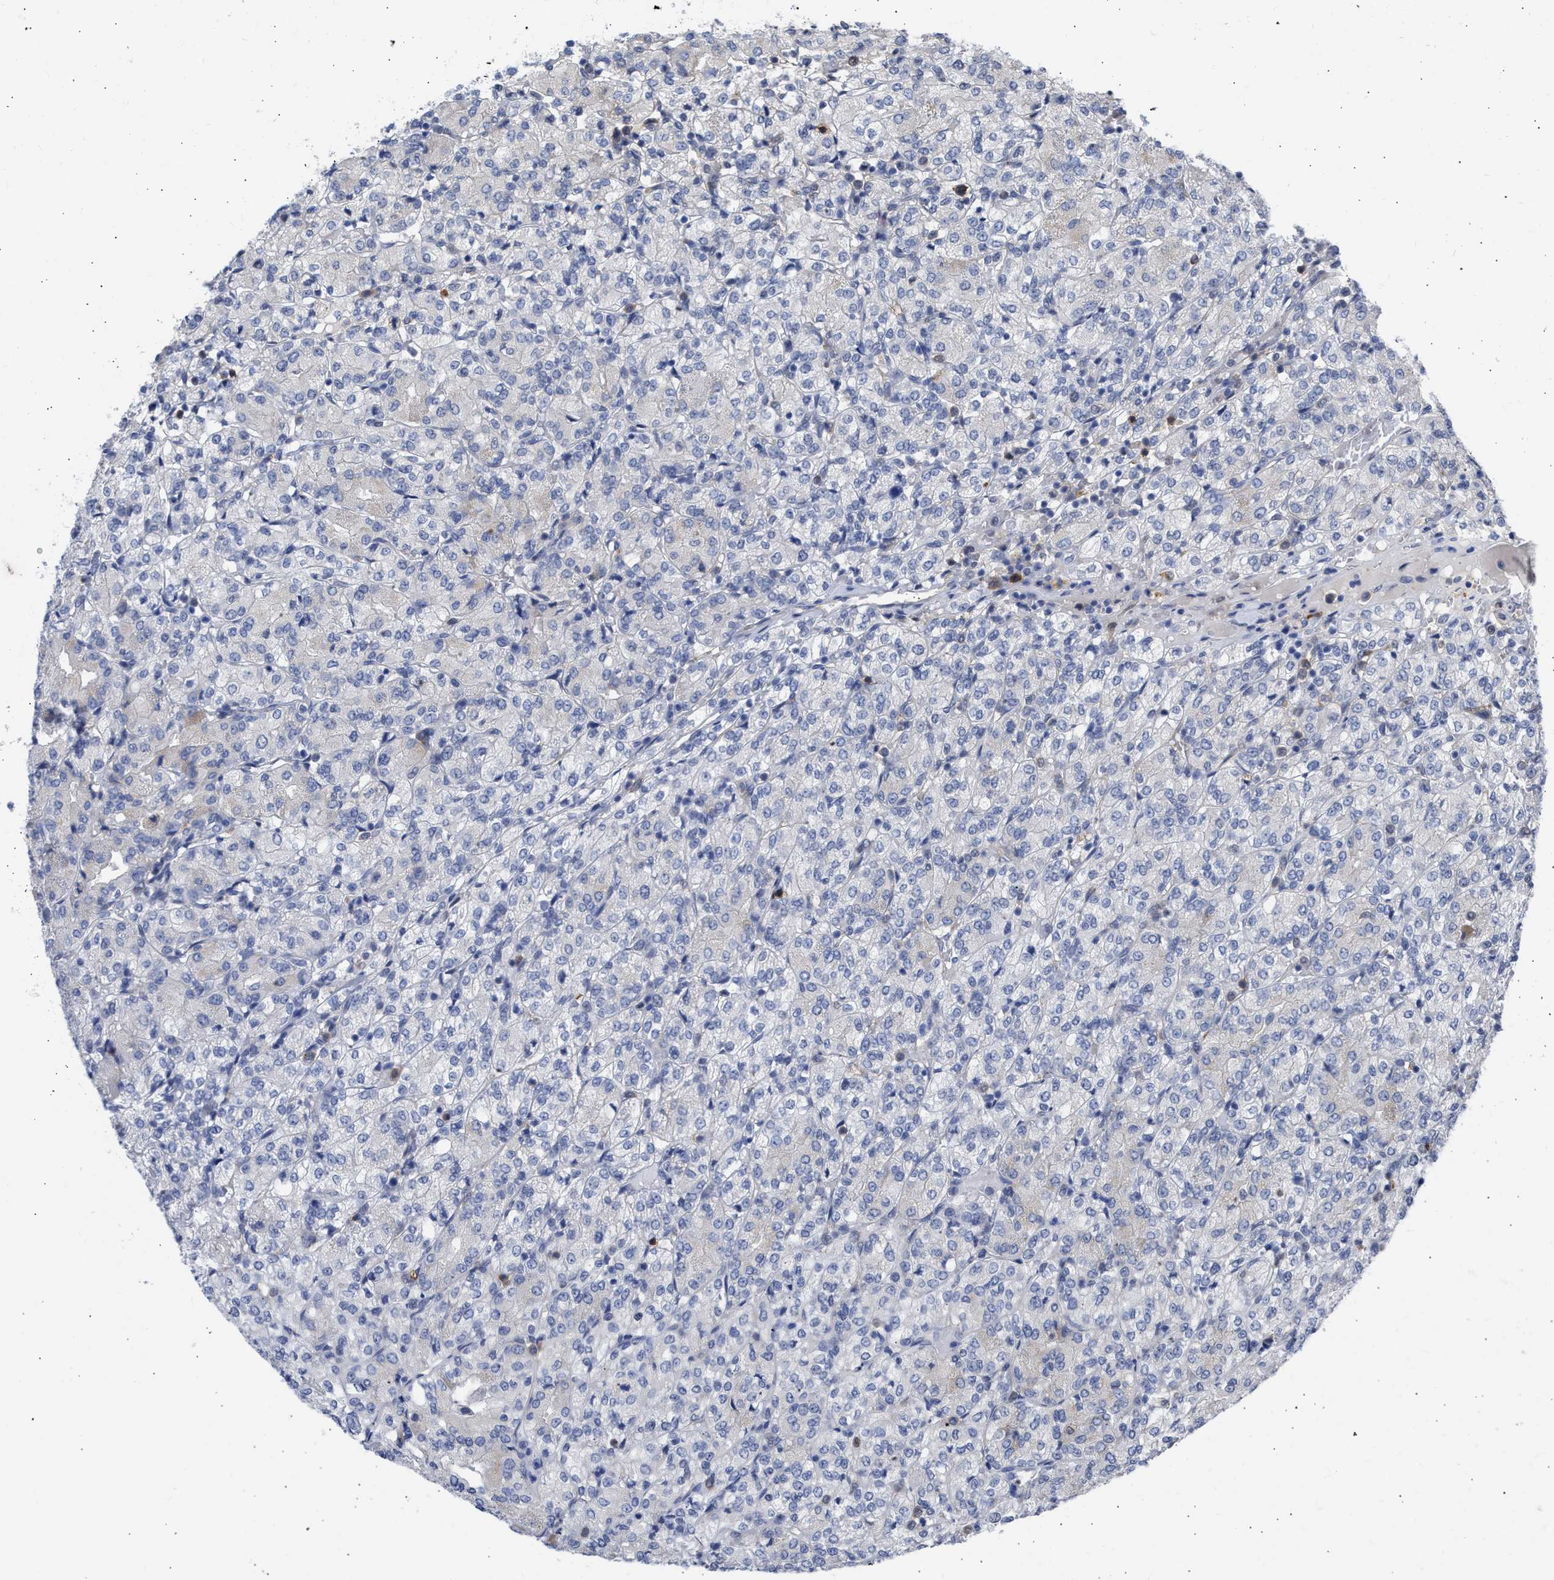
{"staining": {"intensity": "negative", "quantity": "none", "location": "none"}, "tissue": "renal cancer", "cell_type": "Tumor cells", "image_type": "cancer", "snomed": [{"axis": "morphology", "description": "Adenocarcinoma, NOS"}, {"axis": "topography", "description": "Kidney"}], "caption": "Tumor cells show no significant protein expression in adenocarcinoma (renal). (IHC, brightfield microscopy, high magnification).", "gene": "THRA", "patient": {"sex": "male", "age": 77}}